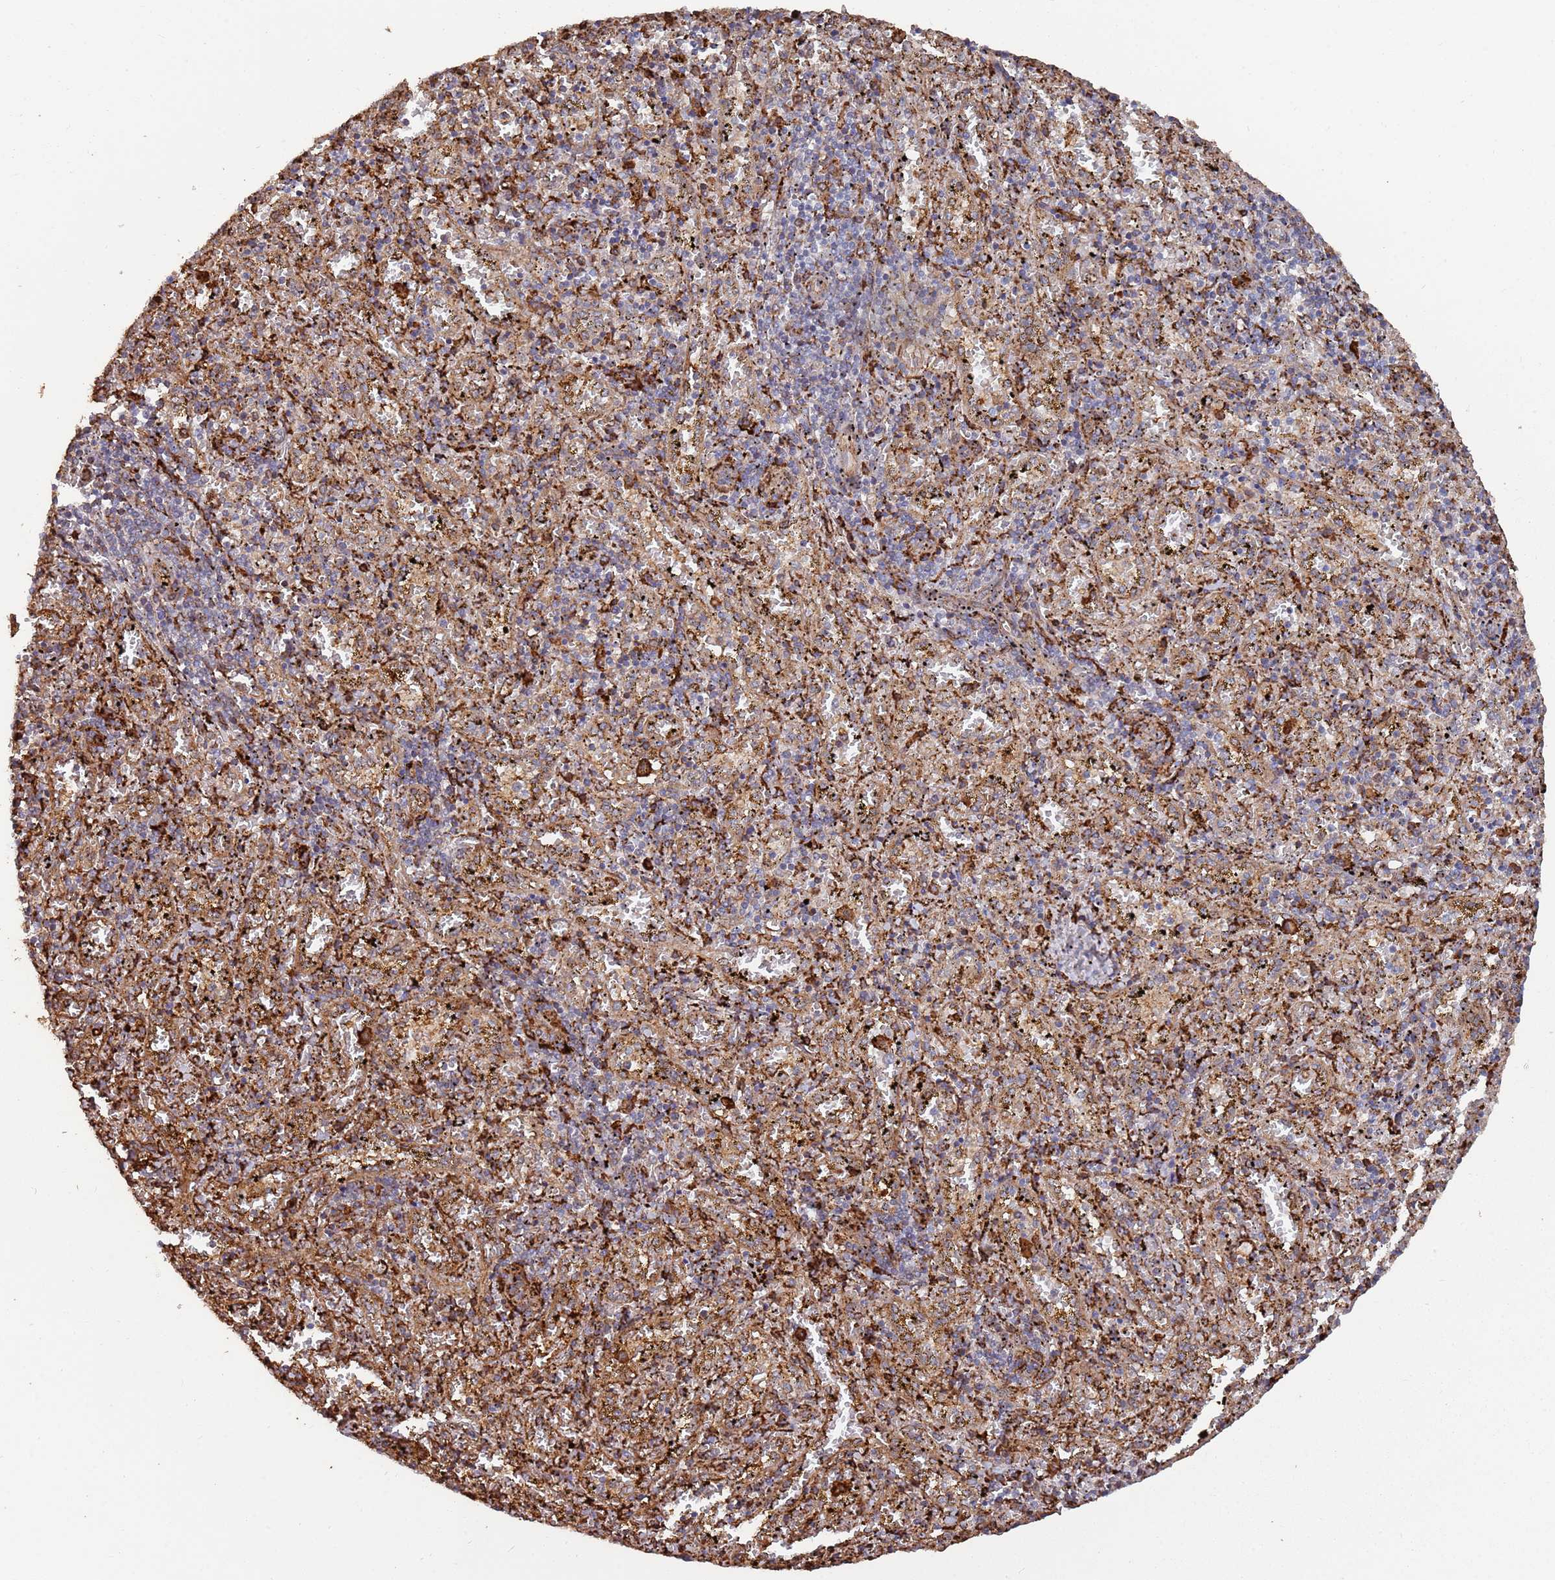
{"staining": {"intensity": "moderate", "quantity": "<25%", "location": "cytoplasmic/membranous"}, "tissue": "spleen", "cell_type": "Cells in red pulp", "image_type": "normal", "snomed": [{"axis": "morphology", "description": "Normal tissue, NOS"}, {"axis": "topography", "description": "Spleen"}], "caption": "Immunohistochemistry photomicrograph of normal spleen: spleen stained using IHC exhibits low levels of moderate protein expression localized specifically in the cytoplasmic/membranous of cells in red pulp, appearing as a cytoplasmic/membranous brown color.", "gene": "LACC1", "patient": {"sex": "male", "age": 11}}